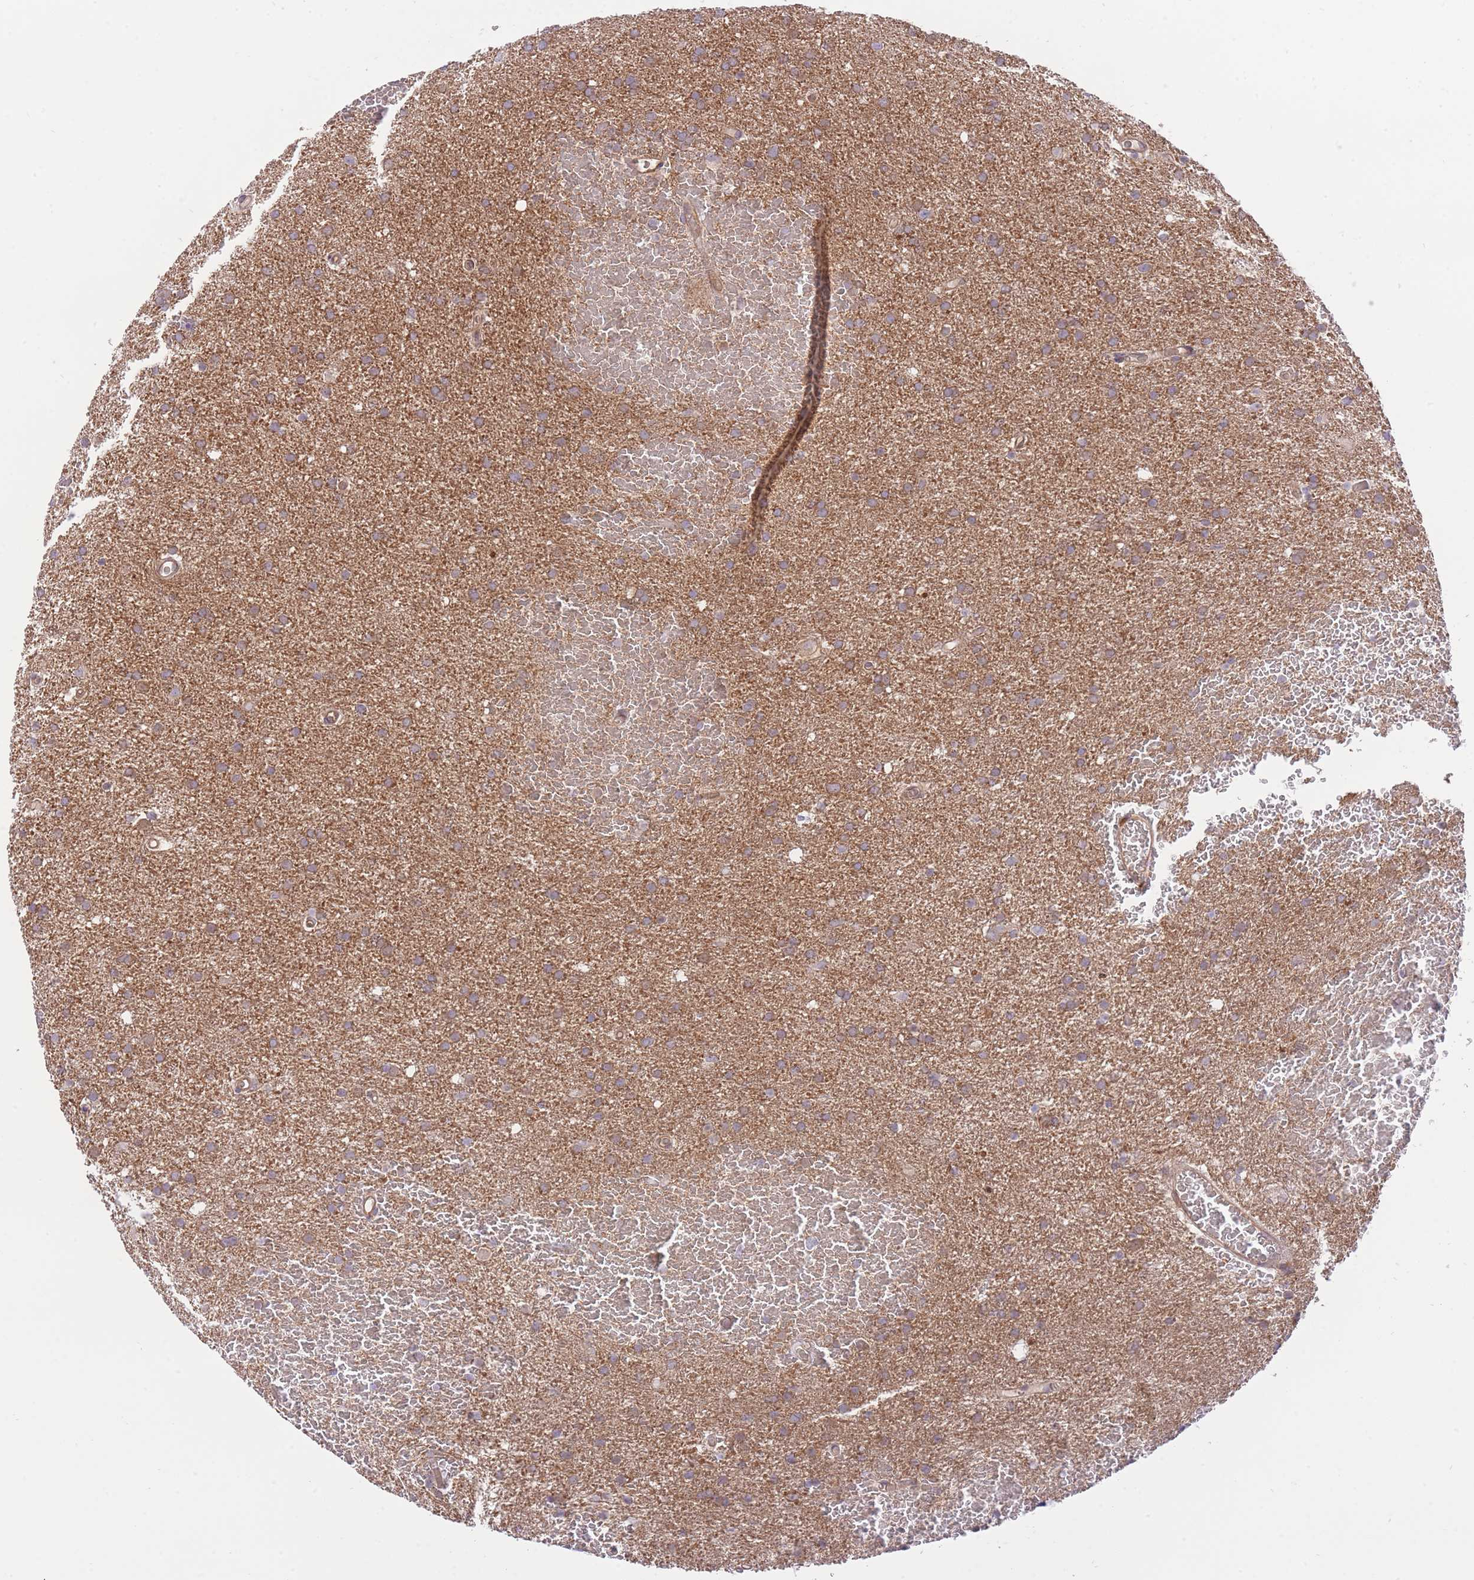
{"staining": {"intensity": "moderate", "quantity": ">75%", "location": "cytoplasmic/membranous"}, "tissue": "glioma", "cell_type": "Tumor cells", "image_type": "cancer", "snomed": [{"axis": "morphology", "description": "Glioma, malignant, High grade"}, {"axis": "topography", "description": "Cerebral cortex"}], "caption": "About >75% of tumor cells in malignant glioma (high-grade) reveal moderate cytoplasmic/membranous protein staining as visualized by brown immunohistochemical staining.", "gene": "PREP", "patient": {"sex": "female", "age": 36}}